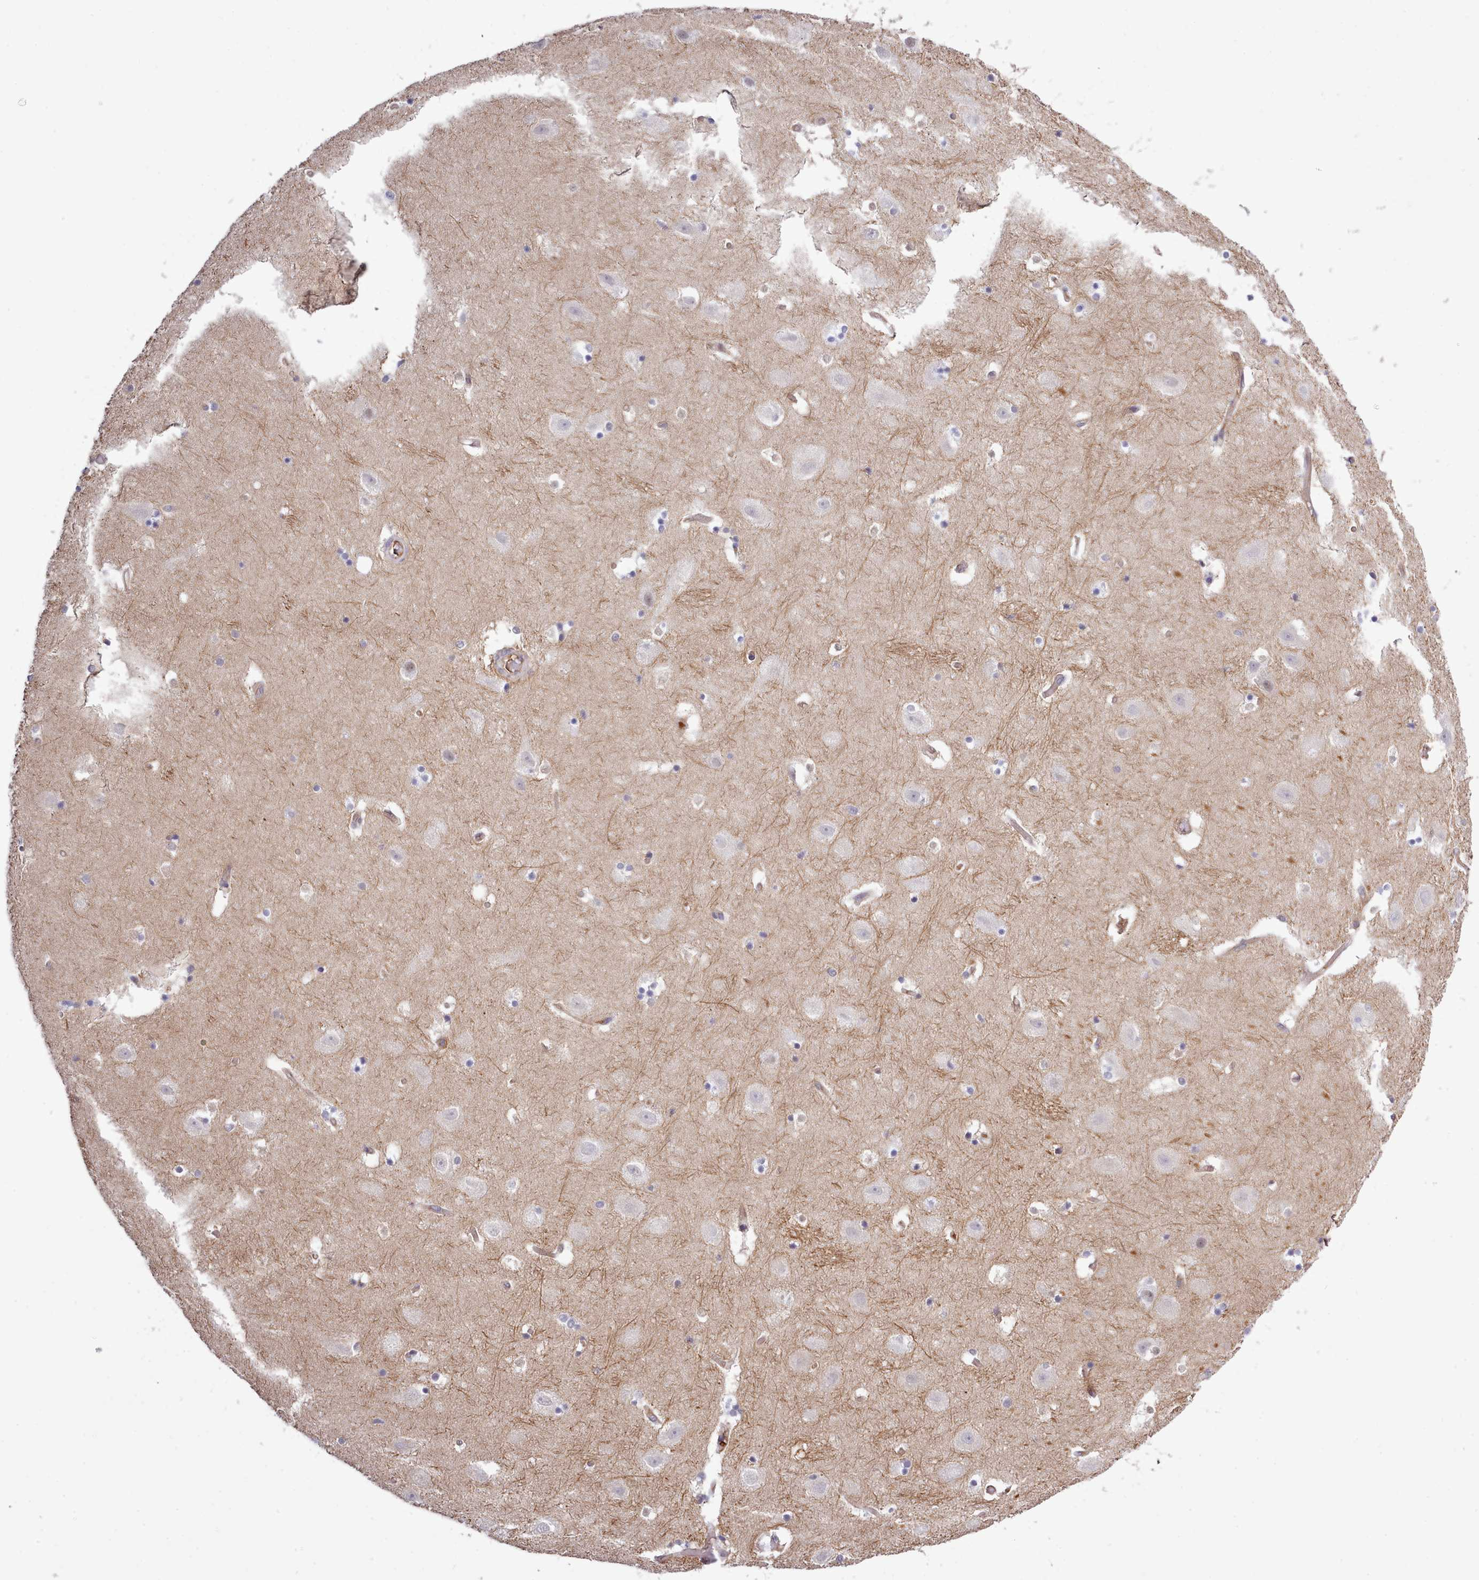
{"staining": {"intensity": "negative", "quantity": "none", "location": "none"}, "tissue": "hippocampus", "cell_type": "Glial cells", "image_type": "normal", "snomed": [{"axis": "morphology", "description": "Normal tissue, NOS"}, {"axis": "topography", "description": "Hippocampus"}], "caption": "IHC image of normal human hippocampus stained for a protein (brown), which demonstrates no staining in glial cells. (Brightfield microscopy of DAB (3,3'-diaminobenzidine) immunohistochemistry (IHC) at high magnification).", "gene": "ZC3H13", "patient": {"sex": "female", "age": 52}}